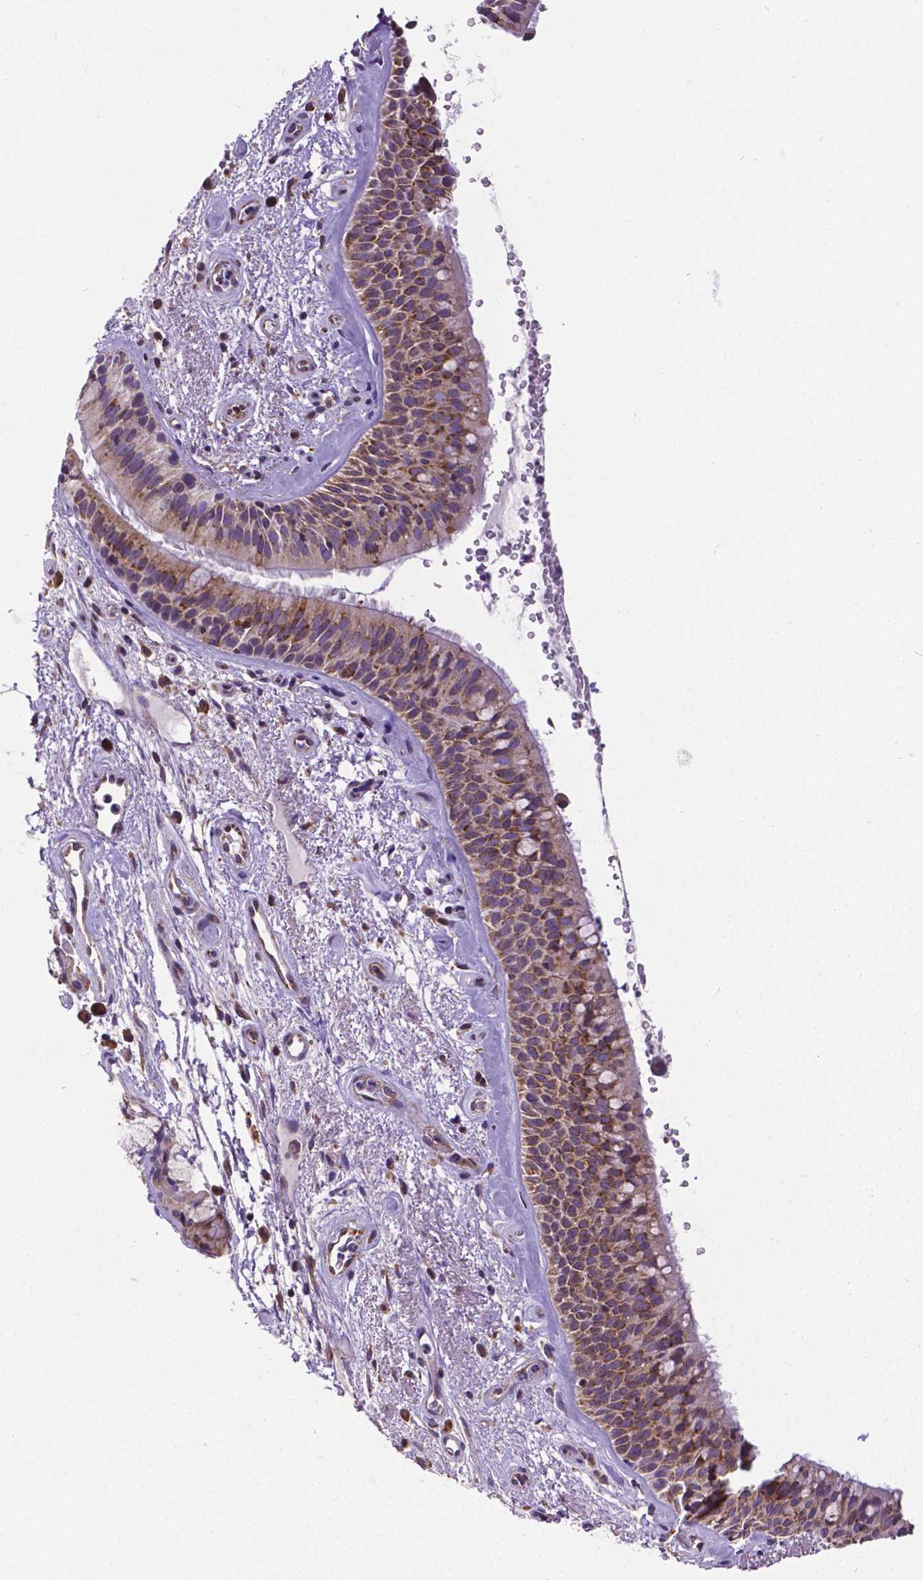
{"staining": {"intensity": "moderate", "quantity": ">75%", "location": "cytoplasmic/membranous"}, "tissue": "bronchus", "cell_type": "Respiratory epithelial cells", "image_type": "normal", "snomed": [{"axis": "morphology", "description": "Normal tissue, NOS"}, {"axis": "topography", "description": "Bronchus"}], "caption": "Respiratory epithelial cells exhibit medium levels of moderate cytoplasmic/membranous staining in approximately >75% of cells in normal human bronchus.", "gene": "MTDH", "patient": {"sex": "male", "age": 48}}